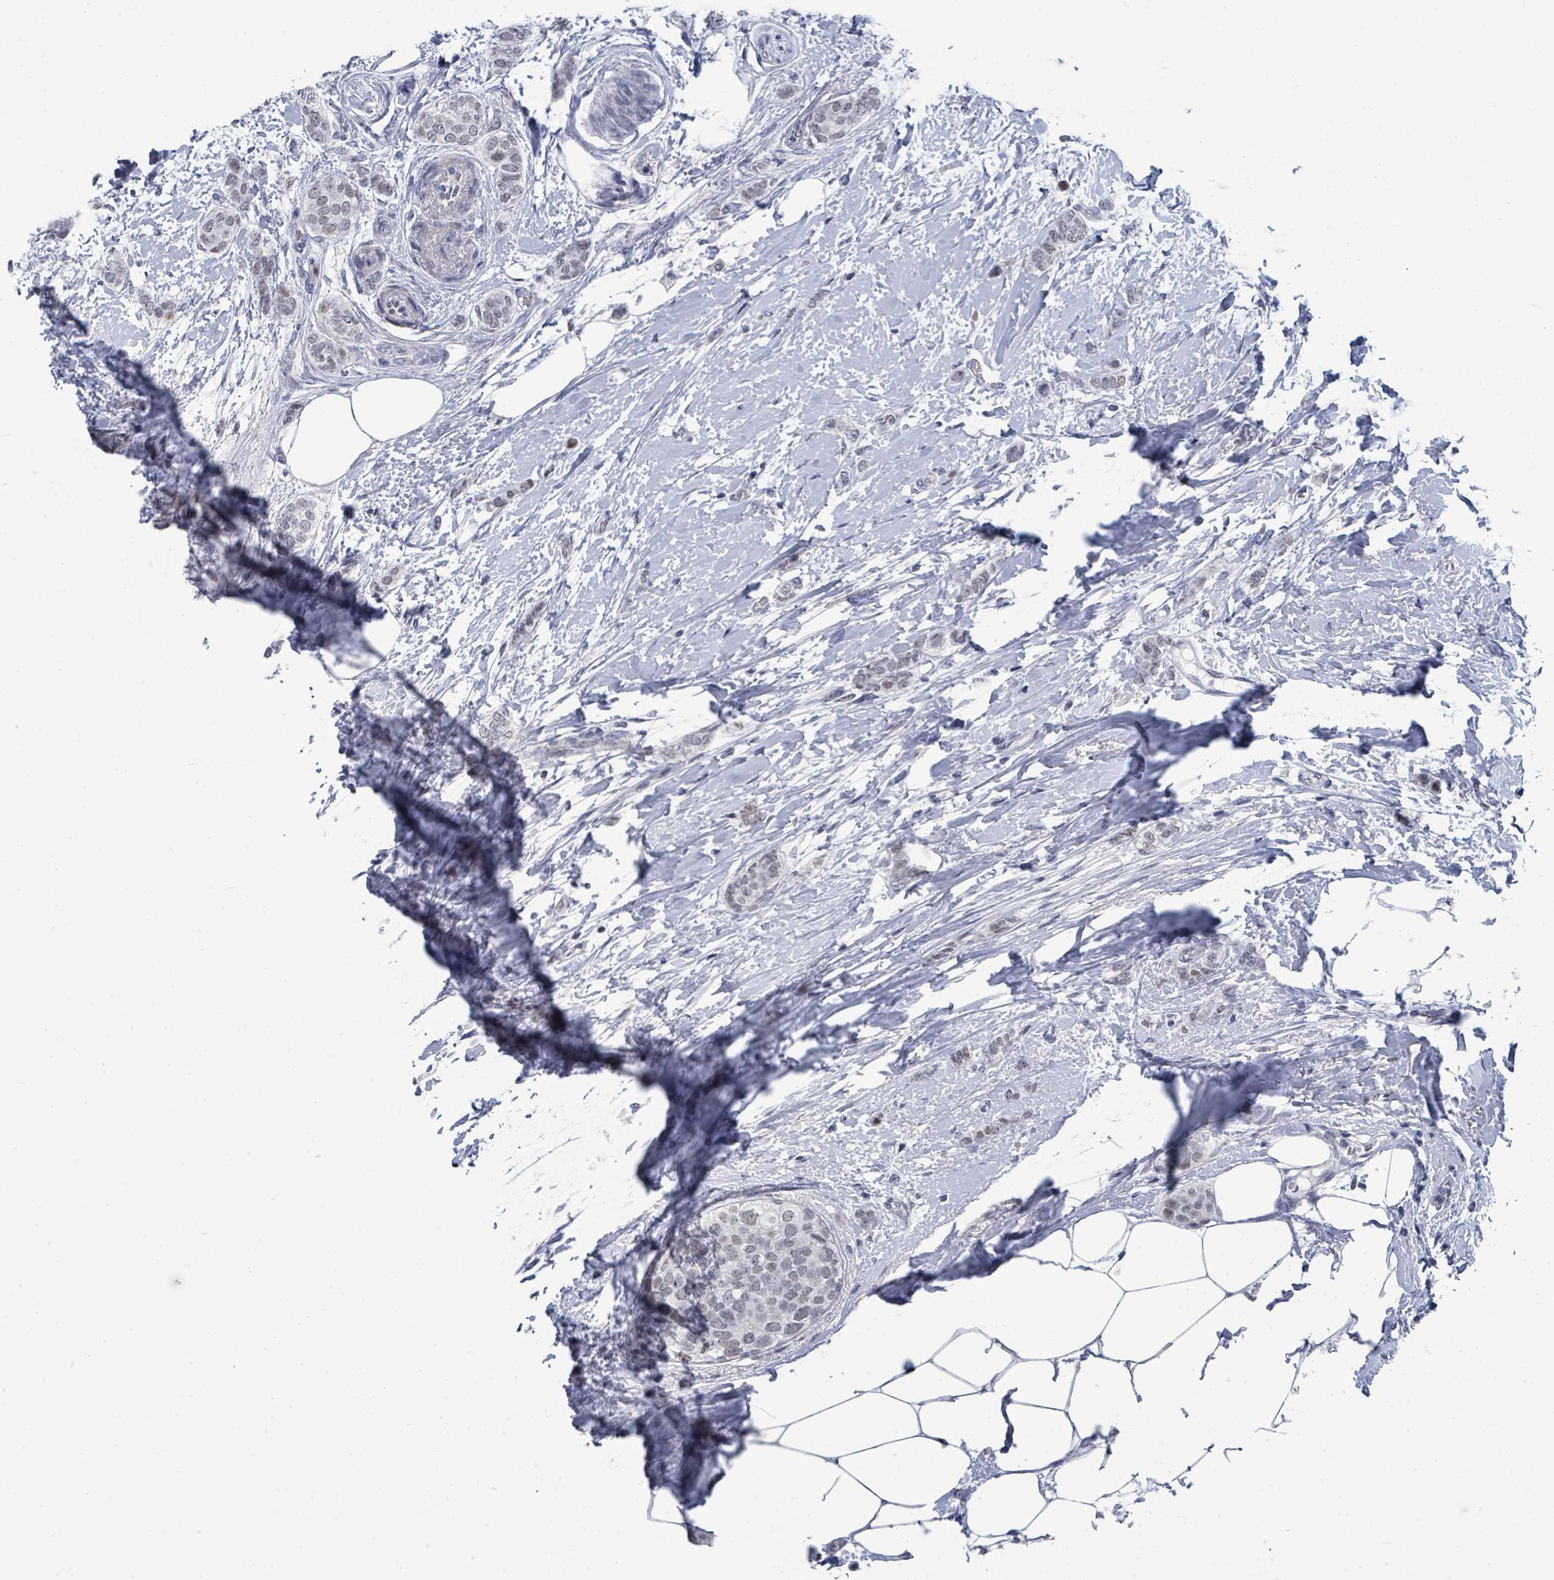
{"staining": {"intensity": "weak", "quantity": "25%-75%", "location": "nuclear"}, "tissue": "breast cancer", "cell_type": "Tumor cells", "image_type": "cancer", "snomed": [{"axis": "morphology", "description": "Duct carcinoma"}, {"axis": "topography", "description": "Breast"}], "caption": "This image exhibits IHC staining of human breast cancer (invasive ductal carcinoma), with low weak nuclear expression in approximately 25%-75% of tumor cells.", "gene": "CT45A5", "patient": {"sex": "female", "age": 72}}